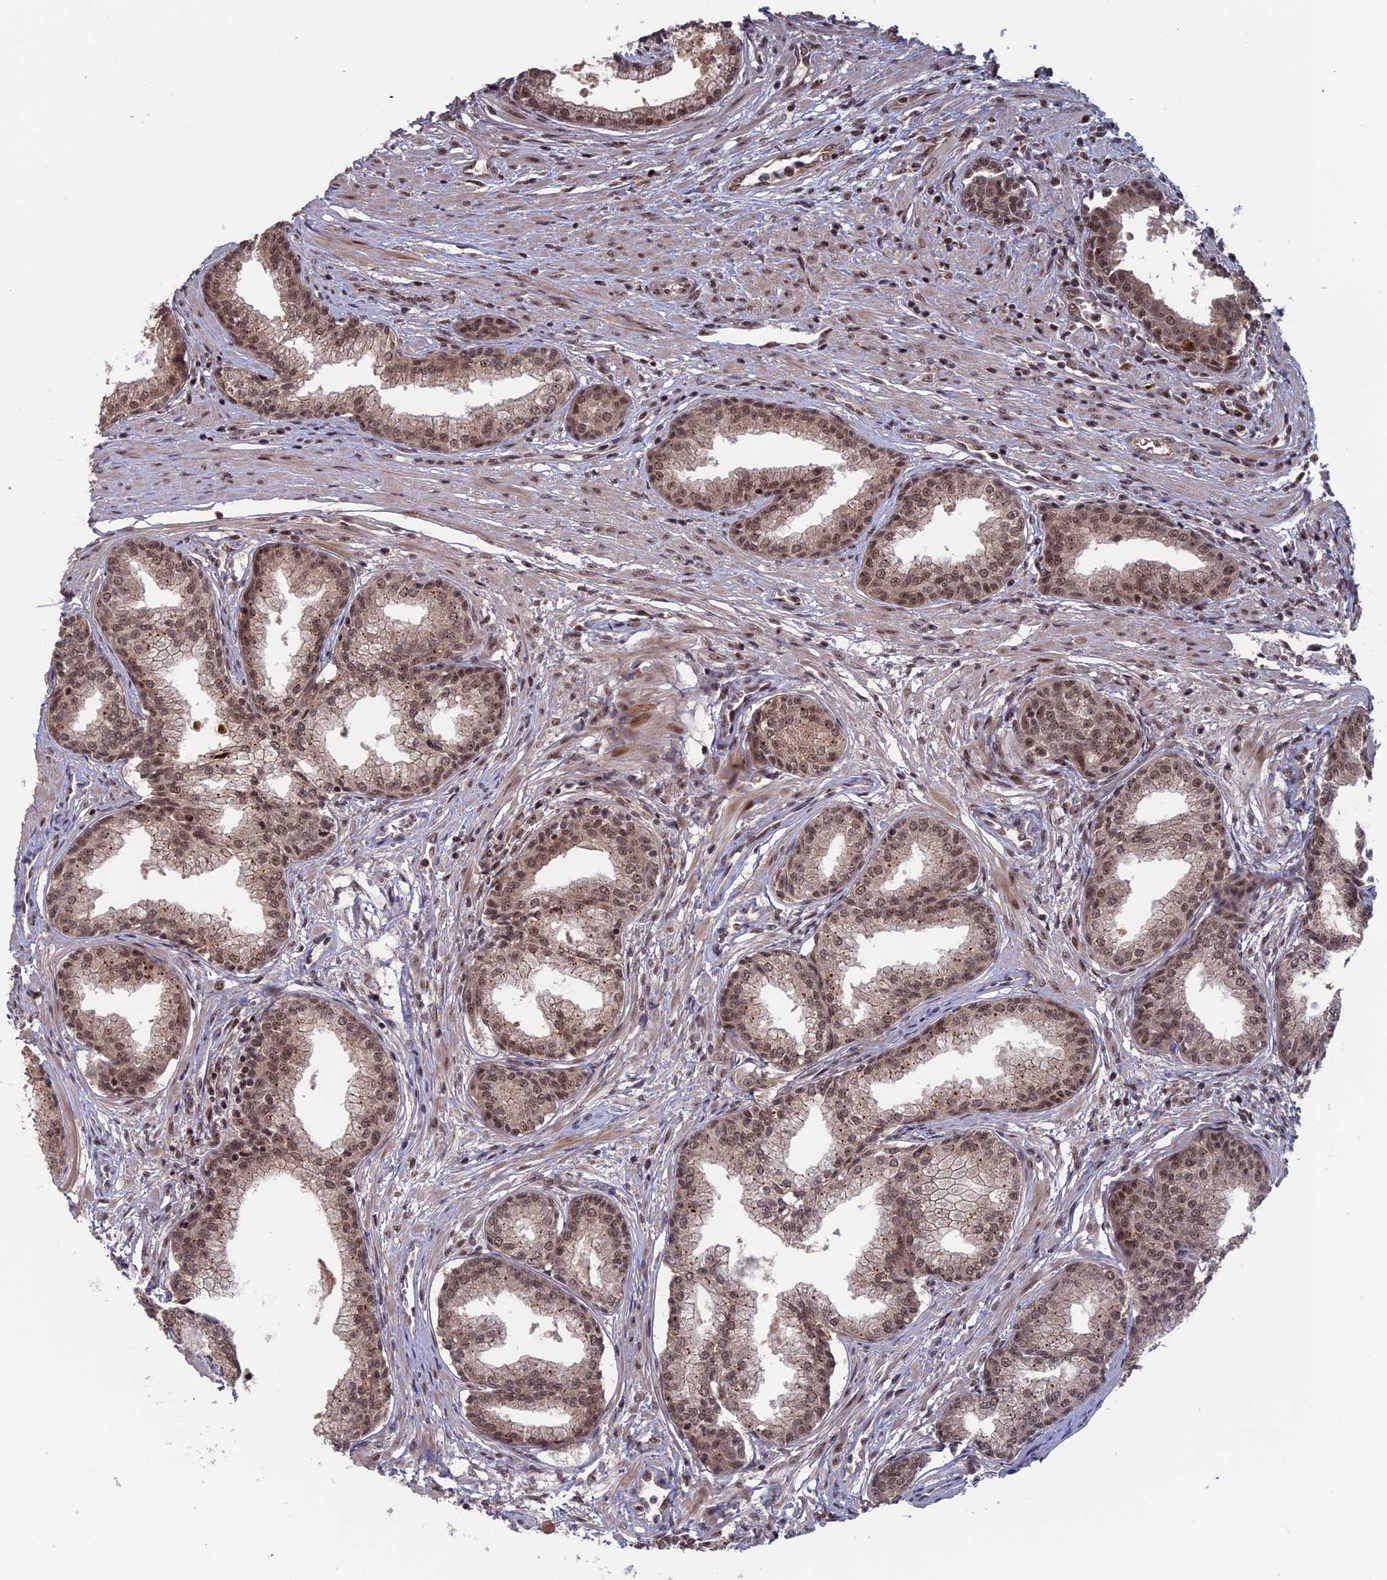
{"staining": {"intensity": "moderate", "quantity": ">75%", "location": "nuclear"}, "tissue": "prostate cancer", "cell_type": "Tumor cells", "image_type": "cancer", "snomed": [{"axis": "morphology", "description": "Adenocarcinoma, High grade"}, {"axis": "topography", "description": "Prostate"}], "caption": "An IHC micrograph of neoplastic tissue is shown. Protein staining in brown labels moderate nuclear positivity in prostate cancer (high-grade adenocarcinoma) within tumor cells.", "gene": "CACTIN", "patient": {"sex": "male", "age": 67}}